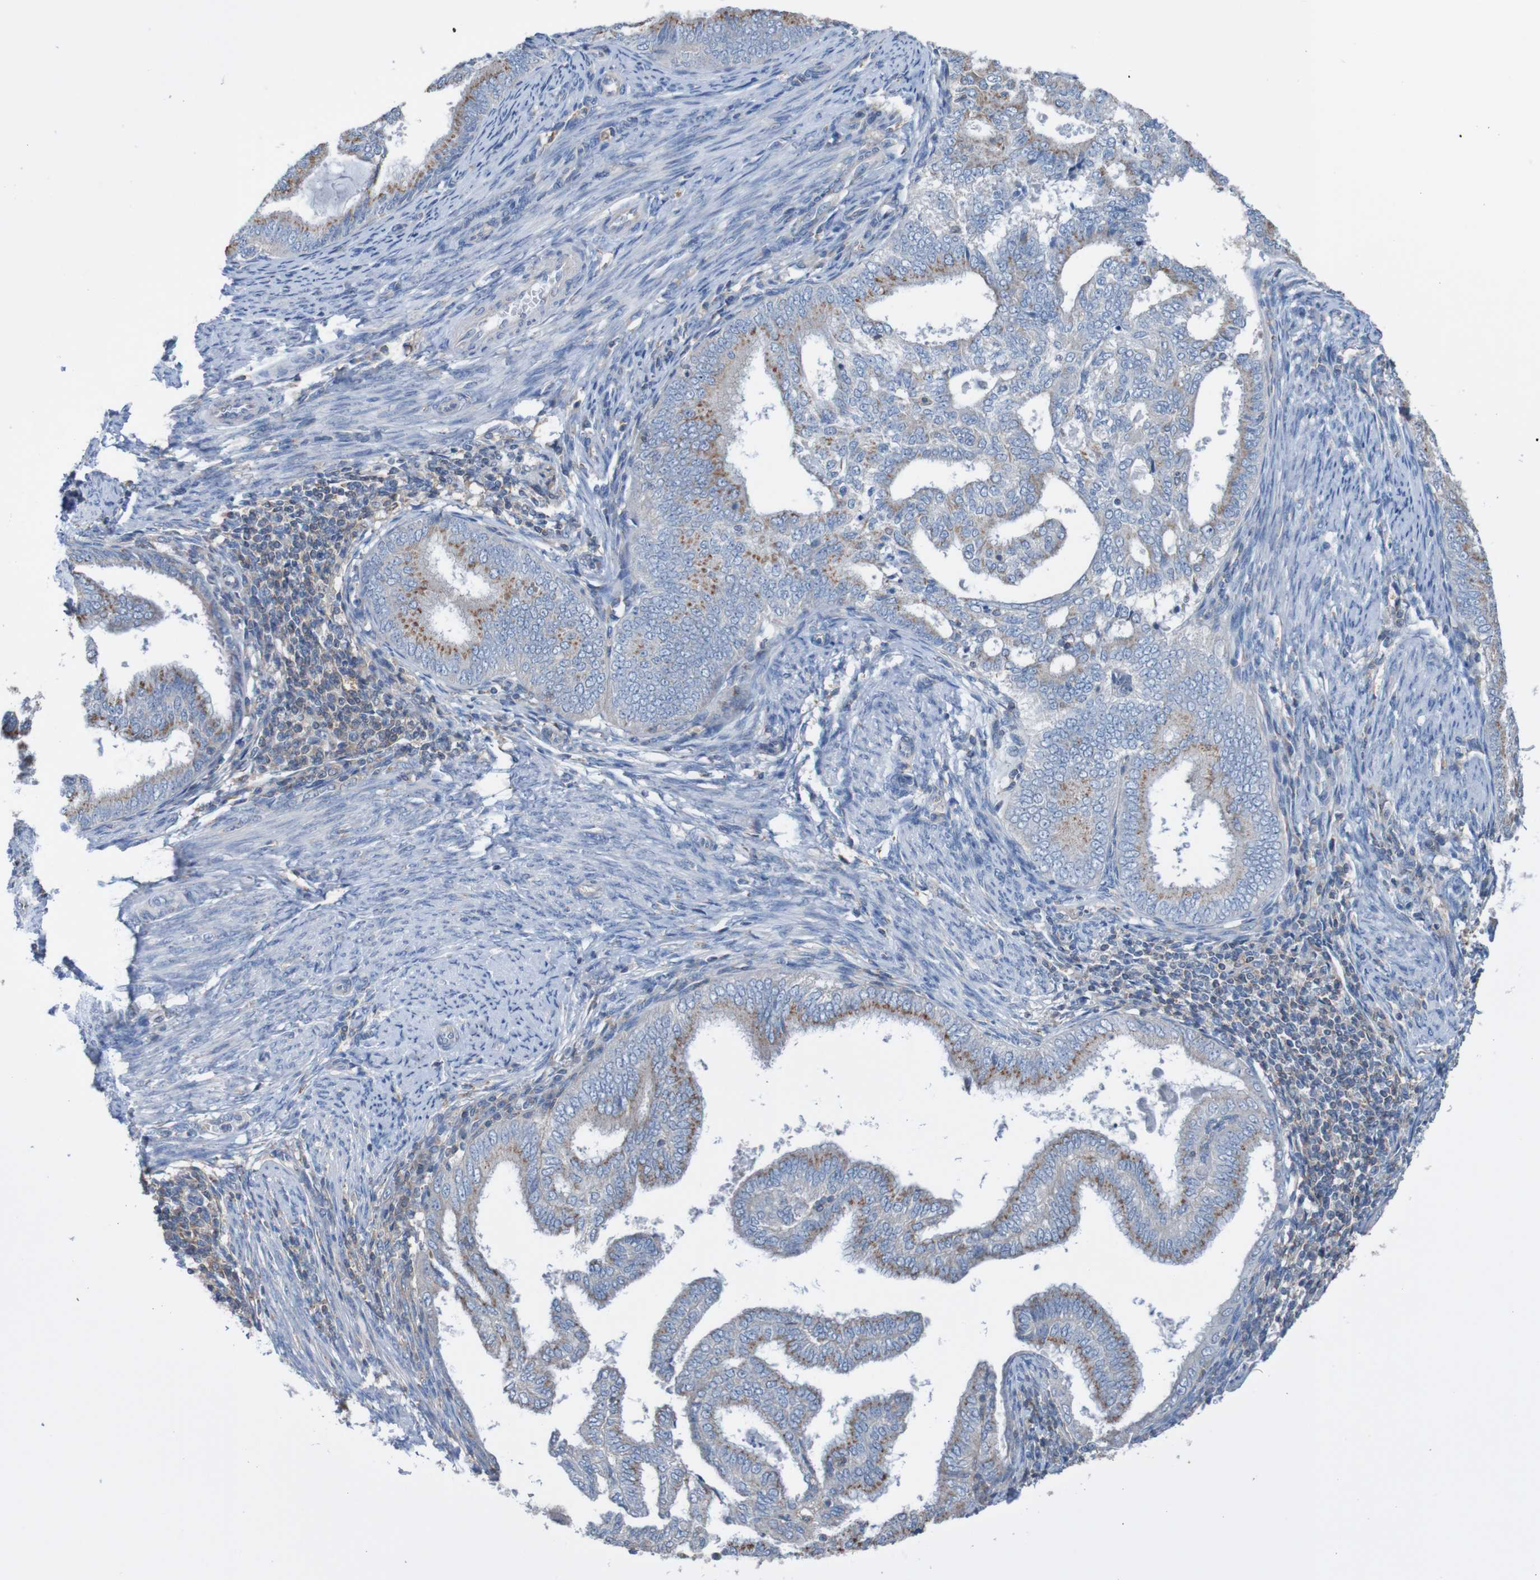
{"staining": {"intensity": "moderate", "quantity": ">75%", "location": "cytoplasmic/membranous"}, "tissue": "endometrial cancer", "cell_type": "Tumor cells", "image_type": "cancer", "snomed": [{"axis": "morphology", "description": "Adenocarcinoma, NOS"}, {"axis": "topography", "description": "Endometrium"}], "caption": "This photomicrograph exhibits endometrial adenocarcinoma stained with immunohistochemistry to label a protein in brown. The cytoplasmic/membranous of tumor cells show moderate positivity for the protein. Nuclei are counter-stained blue.", "gene": "MINAR1", "patient": {"sex": "female", "age": 58}}